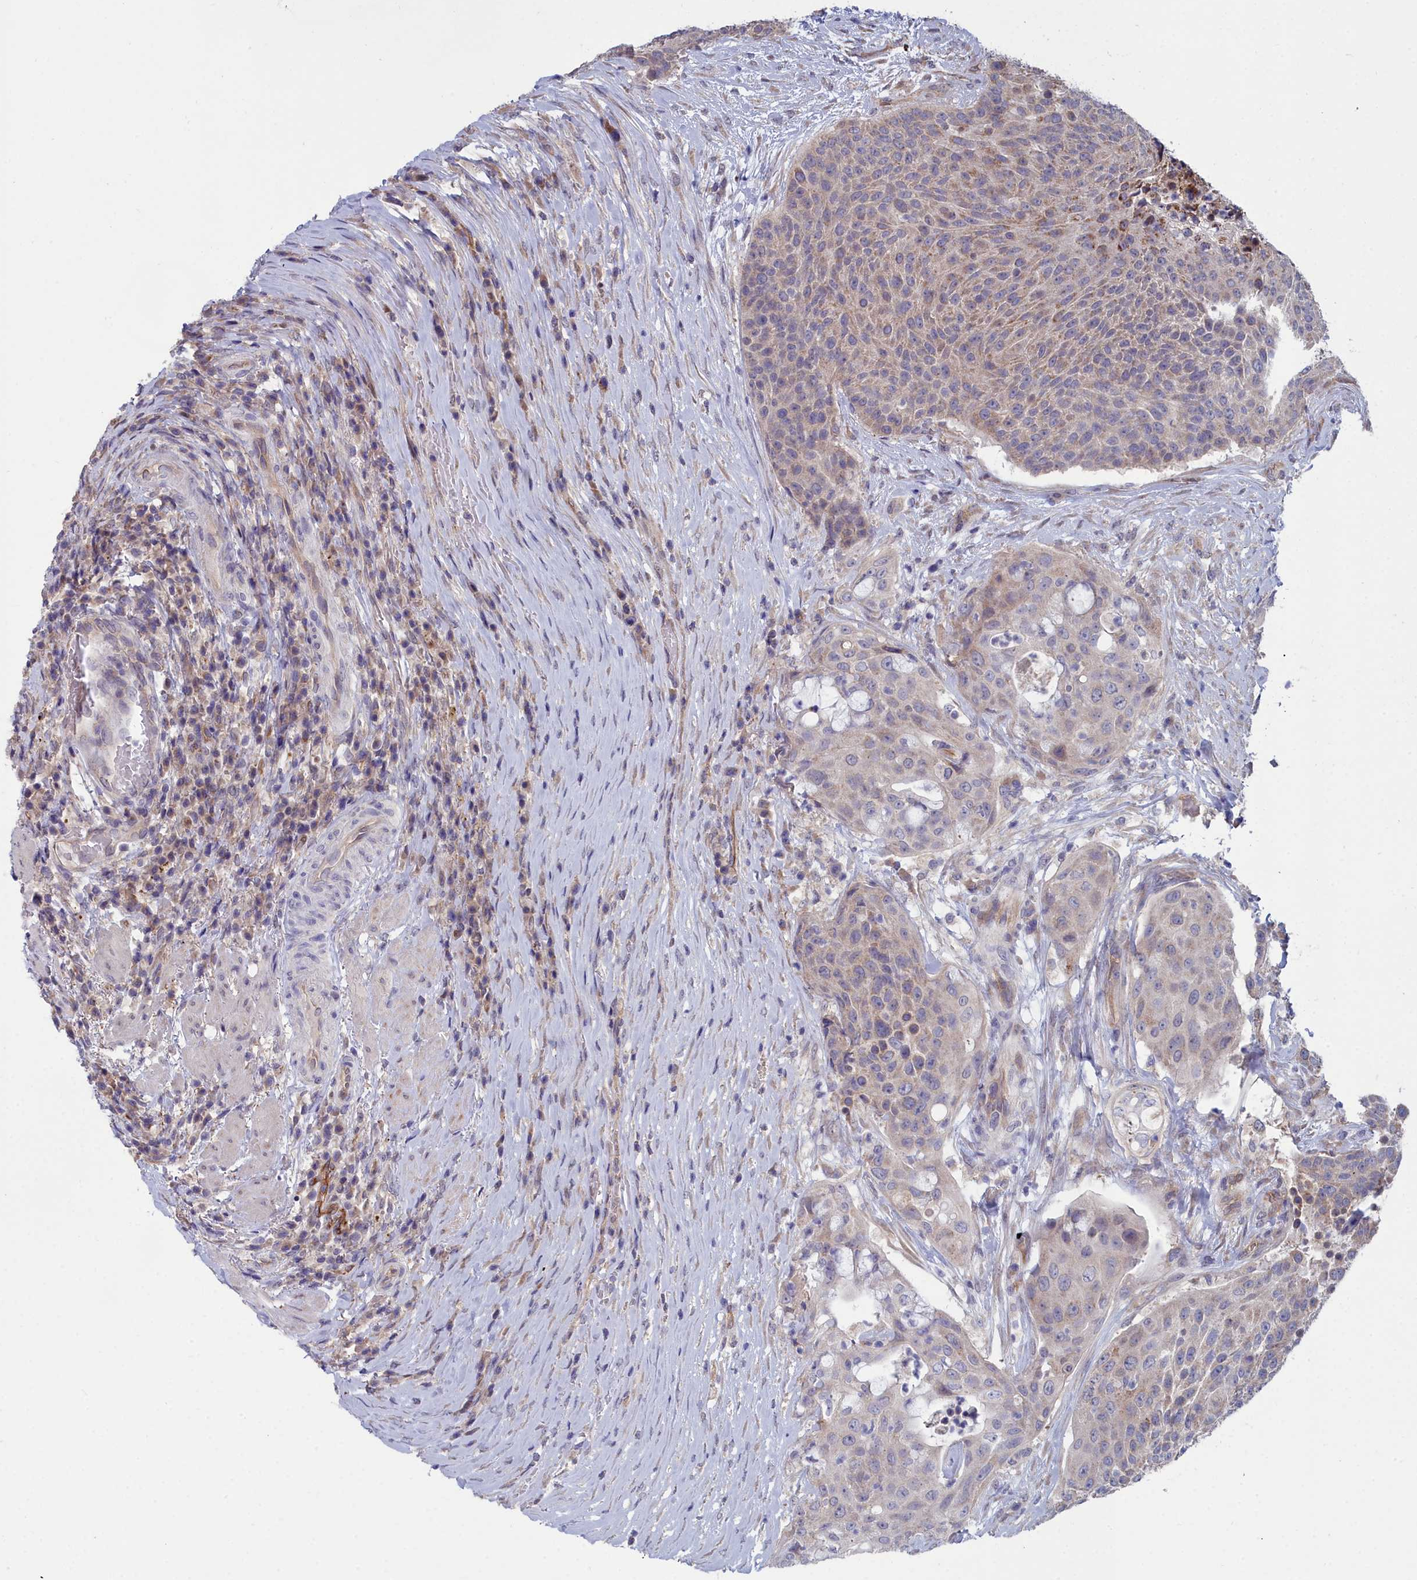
{"staining": {"intensity": "moderate", "quantity": "25%-75%", "location": "cytoplasmic/membranous"}, "tissue": "urothelial cancer", "cell_type": "Tumor cells", "image_type": "cancer", "snomed": [{"axis": "morphology", "description": "Urothelial carcinoma, High grade"}, {"axis": "topography", "description": "Urinary bladder"}], "caption": "Immunohistochemistry micrograph of neoplastic tissue: human high-grade urothelial carcinoma stained using immunohistochemistry (IHC) exhibits medium levels of moderate protein expression localized specifically in the cytoplasmic/membranous of tumor cells, appearing as a cytoplasmic/membranous brown color.", "gene": "RDX", "patient": {"sex": "female", "age": 63}}